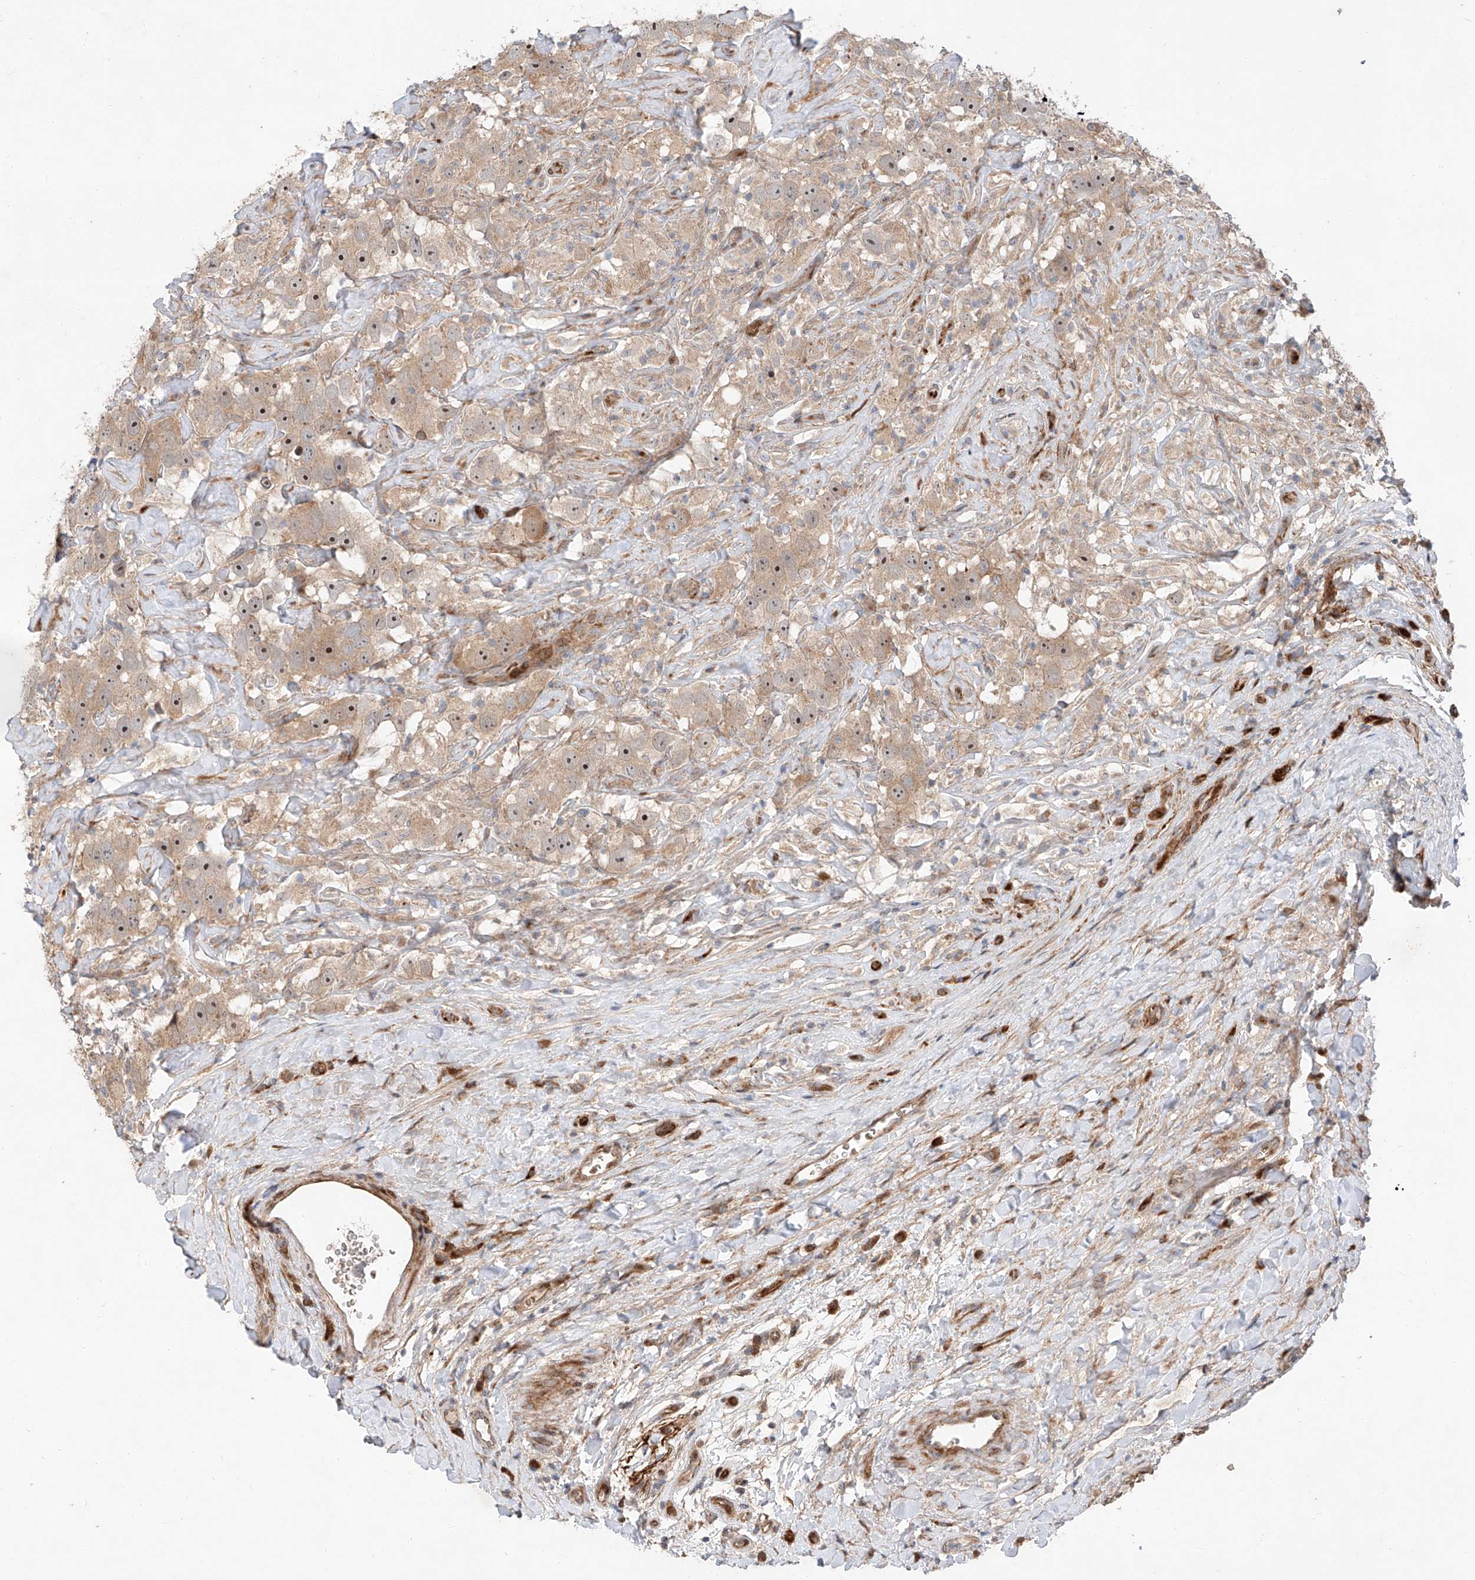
{"staining": {"intensity": "weak", "quantity": ">75%", "location": "cytoplasmic/membranous,nuclear"}, "tissue": "testis cancer", "cell_type": "Tumor cells", "image_type": "cancer", "snomed": [{"axis": "morphology", "description": "Seminoma, NOS"}, {"axis": "topography", "description": "Testis"}], "caption": "Protein staining of testis cancer tissue reveals weak cytoplasmic/membranous and nuclear positivity in approximately >75% of tumor cells. (IHC, brightfield microscopy, high magnification).", "gene": "USF3", "patient": {"sex": "male", "age": 49}}